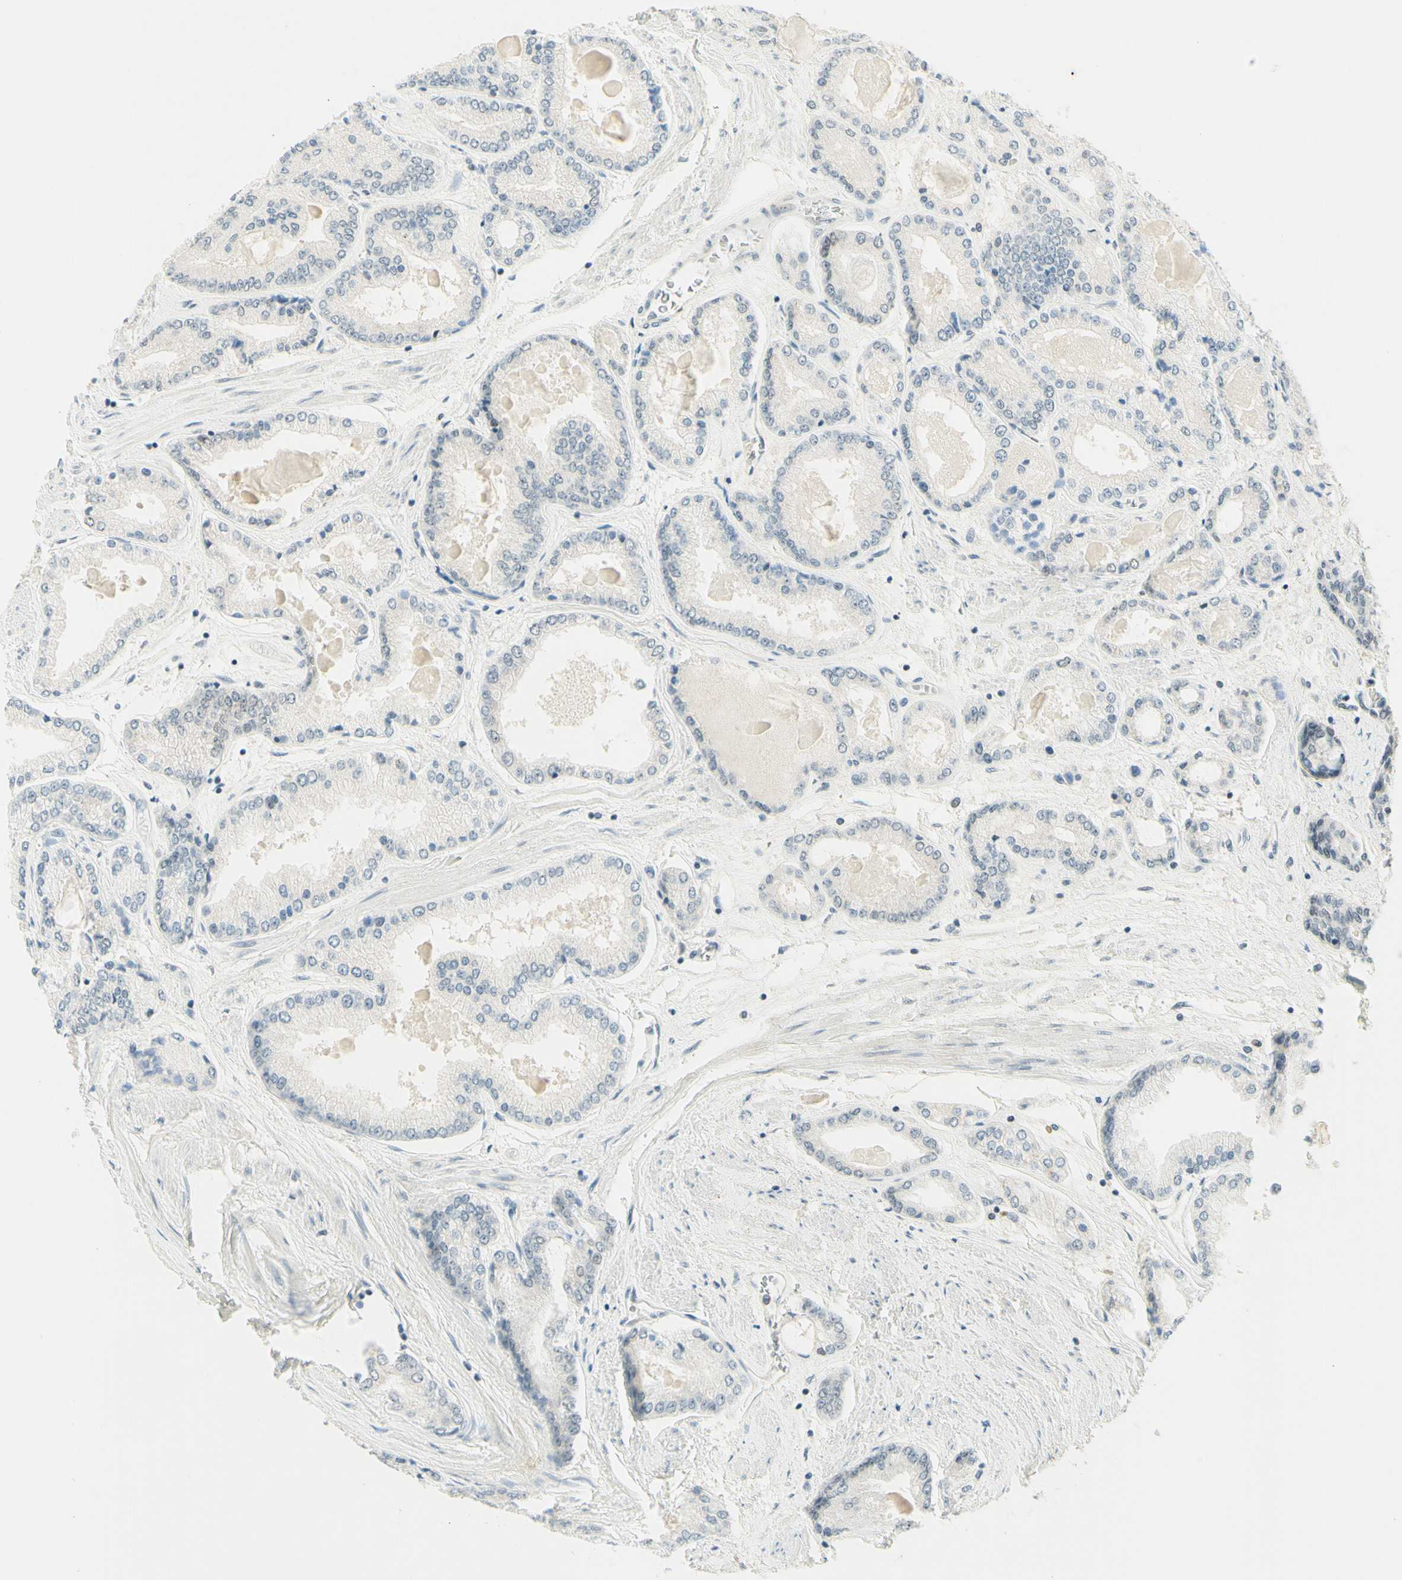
{"staining": {"intensity": "negative", "quantity": "none", "location": "none"}, "tissue": "prostate cancer", "cell_type": "Tumor cells", "image_type": "cancer", "snomed": [{"axis": "morphology", "description": "Adenocarcinoma, High grade"}, {"axis": "topography", "description": "Prostate"}], "caption": "An image of prostate high-grade adenocarcinoma stained for a protein demonstrates no brown staining in tumor cells. Nuclei are stained in blue.", "gene": "PMS2", "patient": {"sex": "male", "age": 59}}